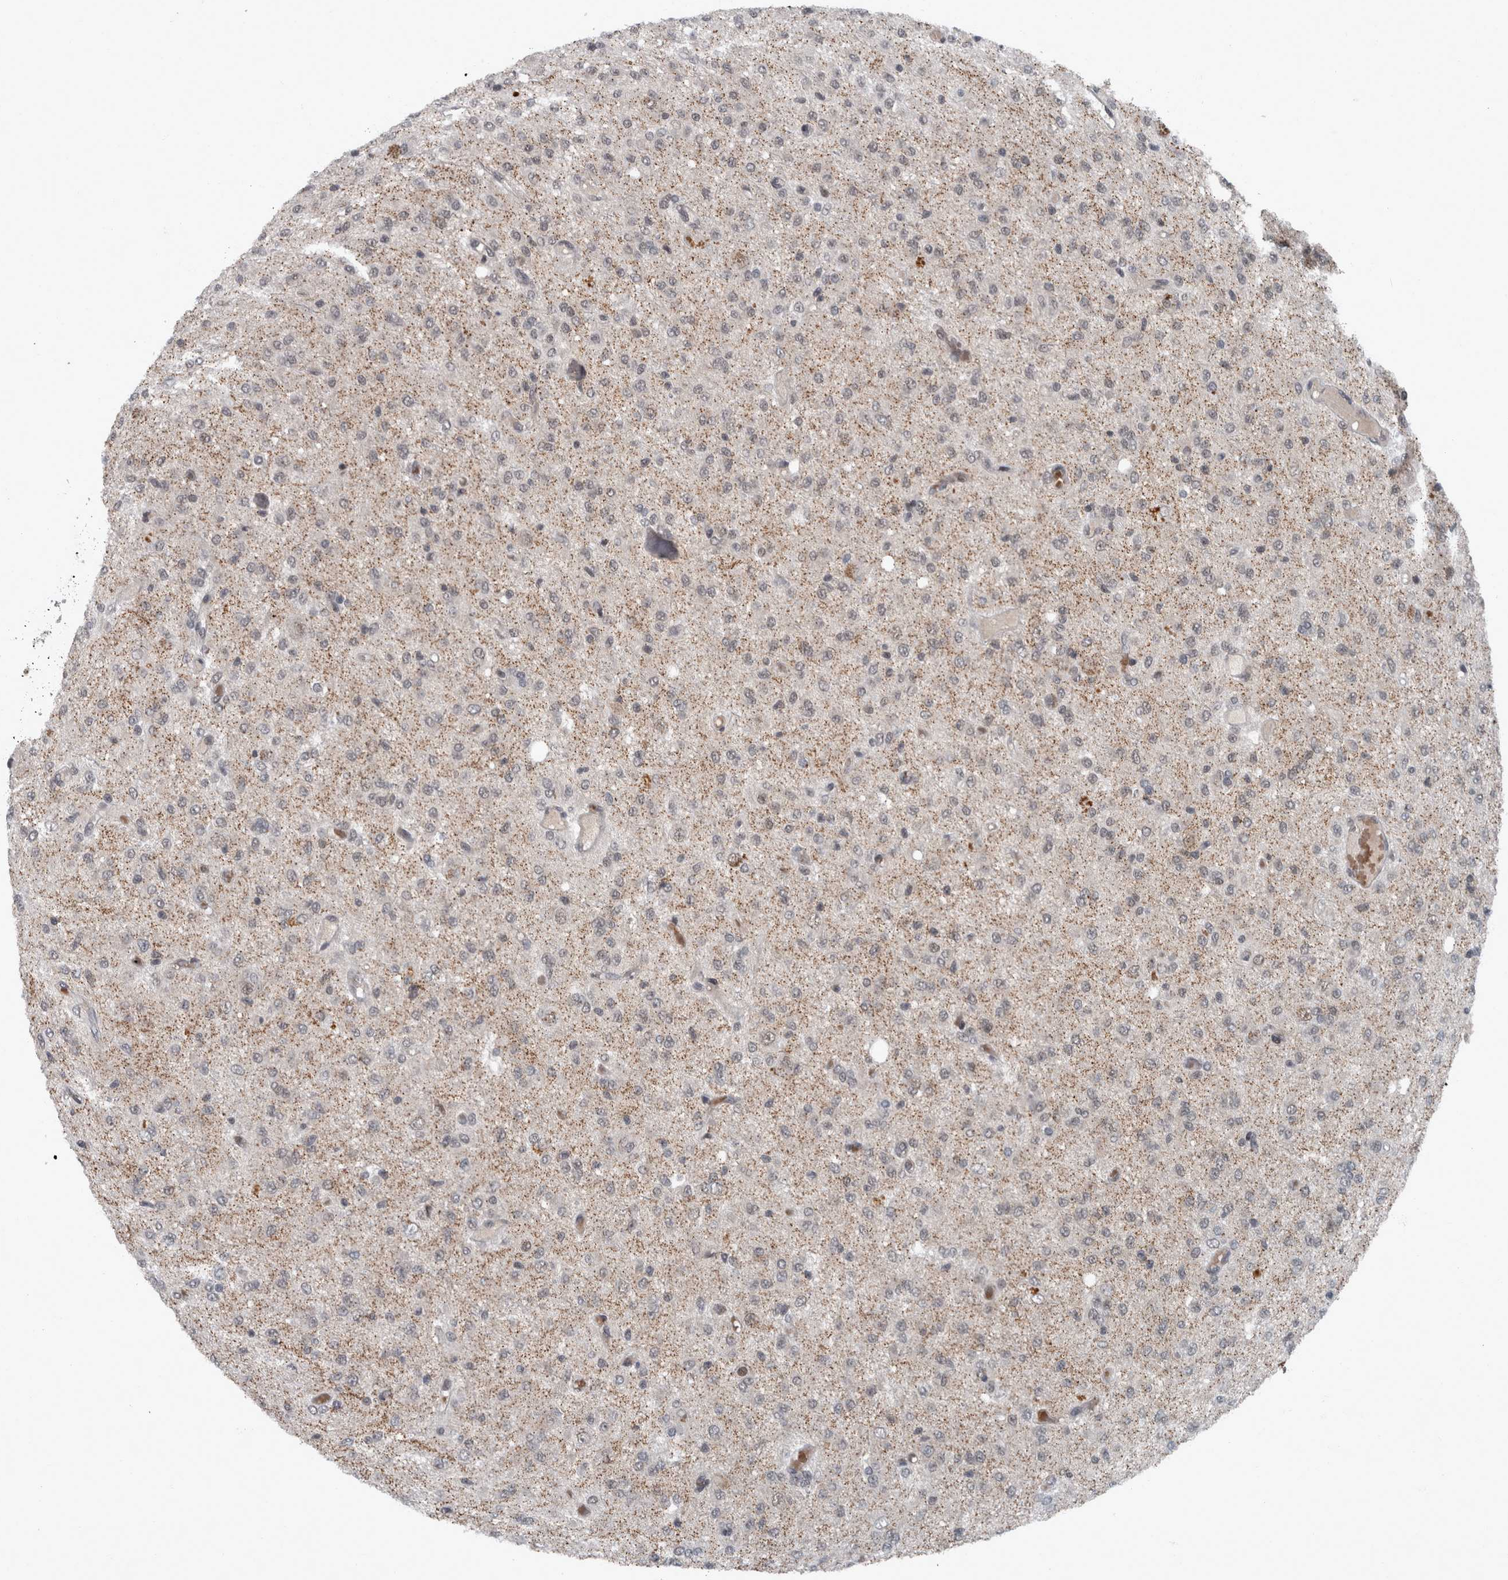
{"staining": {"intensity": "weak", "quantity": "<25%", "location": "nuclear"}, "tissue": "glioma", "cell_type": "Tumor cells", "image_type": "cancer", "snomed": [{"axis": "morphology", "description": "Glioma, malignant, High grade"}, {"axis": "topography", "description": "Brain"}], "caption": "The histopathology image exhibits no staining of tumor cells in glioma.", "gene": "WDR33", "patient": {"sex": "female", "age": 59}}